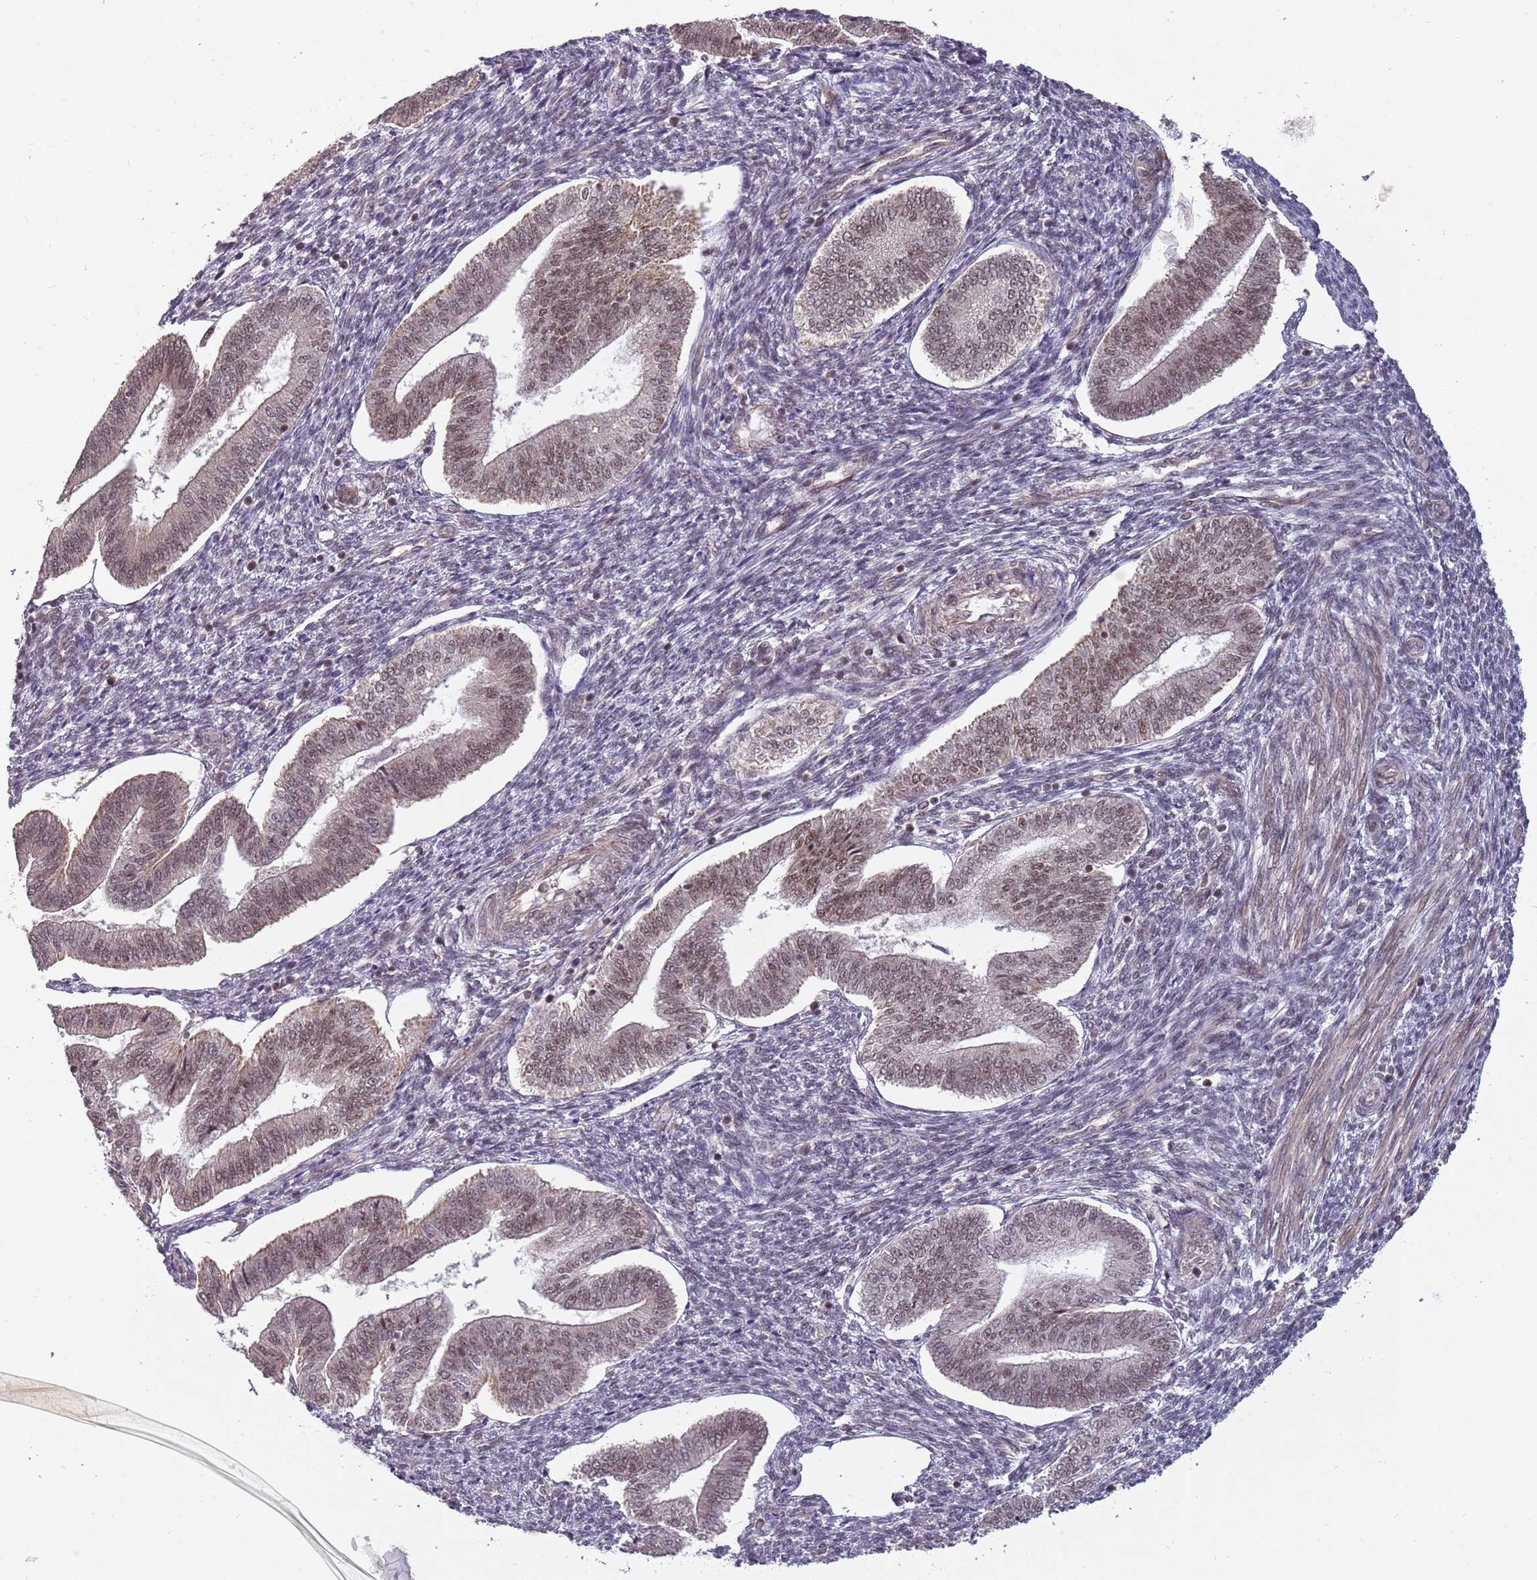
{"staining": {"intensity": "weak", "quantity": "25%-75%", "location": "nuclear"}, "tissue": "endometrium", "cell_type": "Cells in endometrial stroma", "image_type": "normal", "snomed": [{"axis": "morphology", "description": "Normal tissue, NOS"}, {"axis": "topography", "description": "Endometrium"}], "caption": "About 25%-75% of cells in endometrial stroma in benign human endometrium display weak nuclear protein positivity as visualized by brown immunohistochemical staining.", "gene": "SUDS3", "patient": {"sex": "female", "age": 34}}